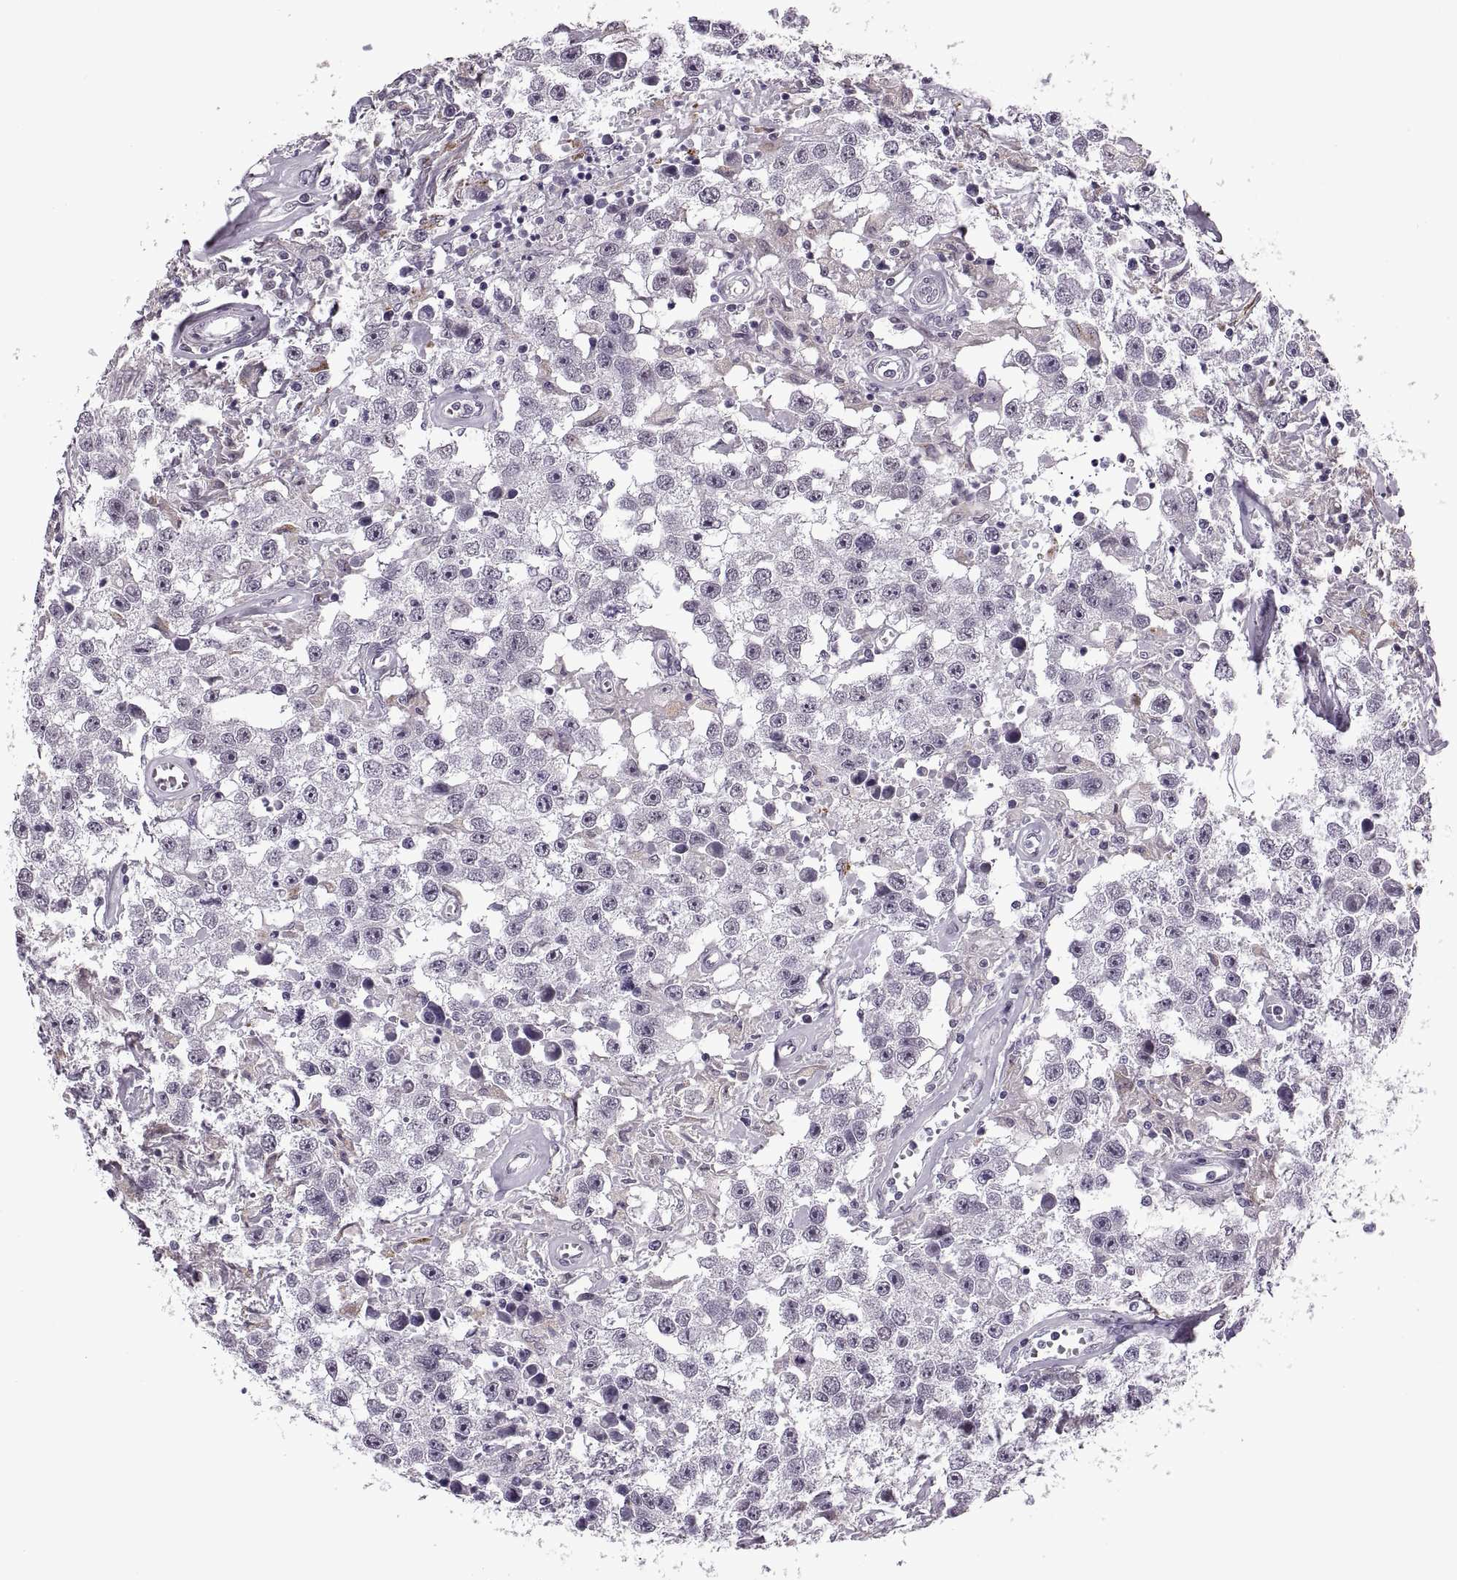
{"staining": {"intensity": "negative", "quantity": "none", "location": "none"}, "tissue": "testis cancer", "cell_type": "Tumor cells", "image_type": "cancer", "snomed": [{"axis": "morphology", "description": "Seminoma, NOS"}, {"axis": "topography", "description": "Testis"}], "caption": "An image of human testis cancer (seminoma) is negative for staining in tumor cells. The staining is performed using DAB (3,3'-diaminobenzidine) brown chromogen with nuclei counter-stained in using hematoxylin.", "gene": "PRSS37", "patient": {"sex": "male", "age": 43}}